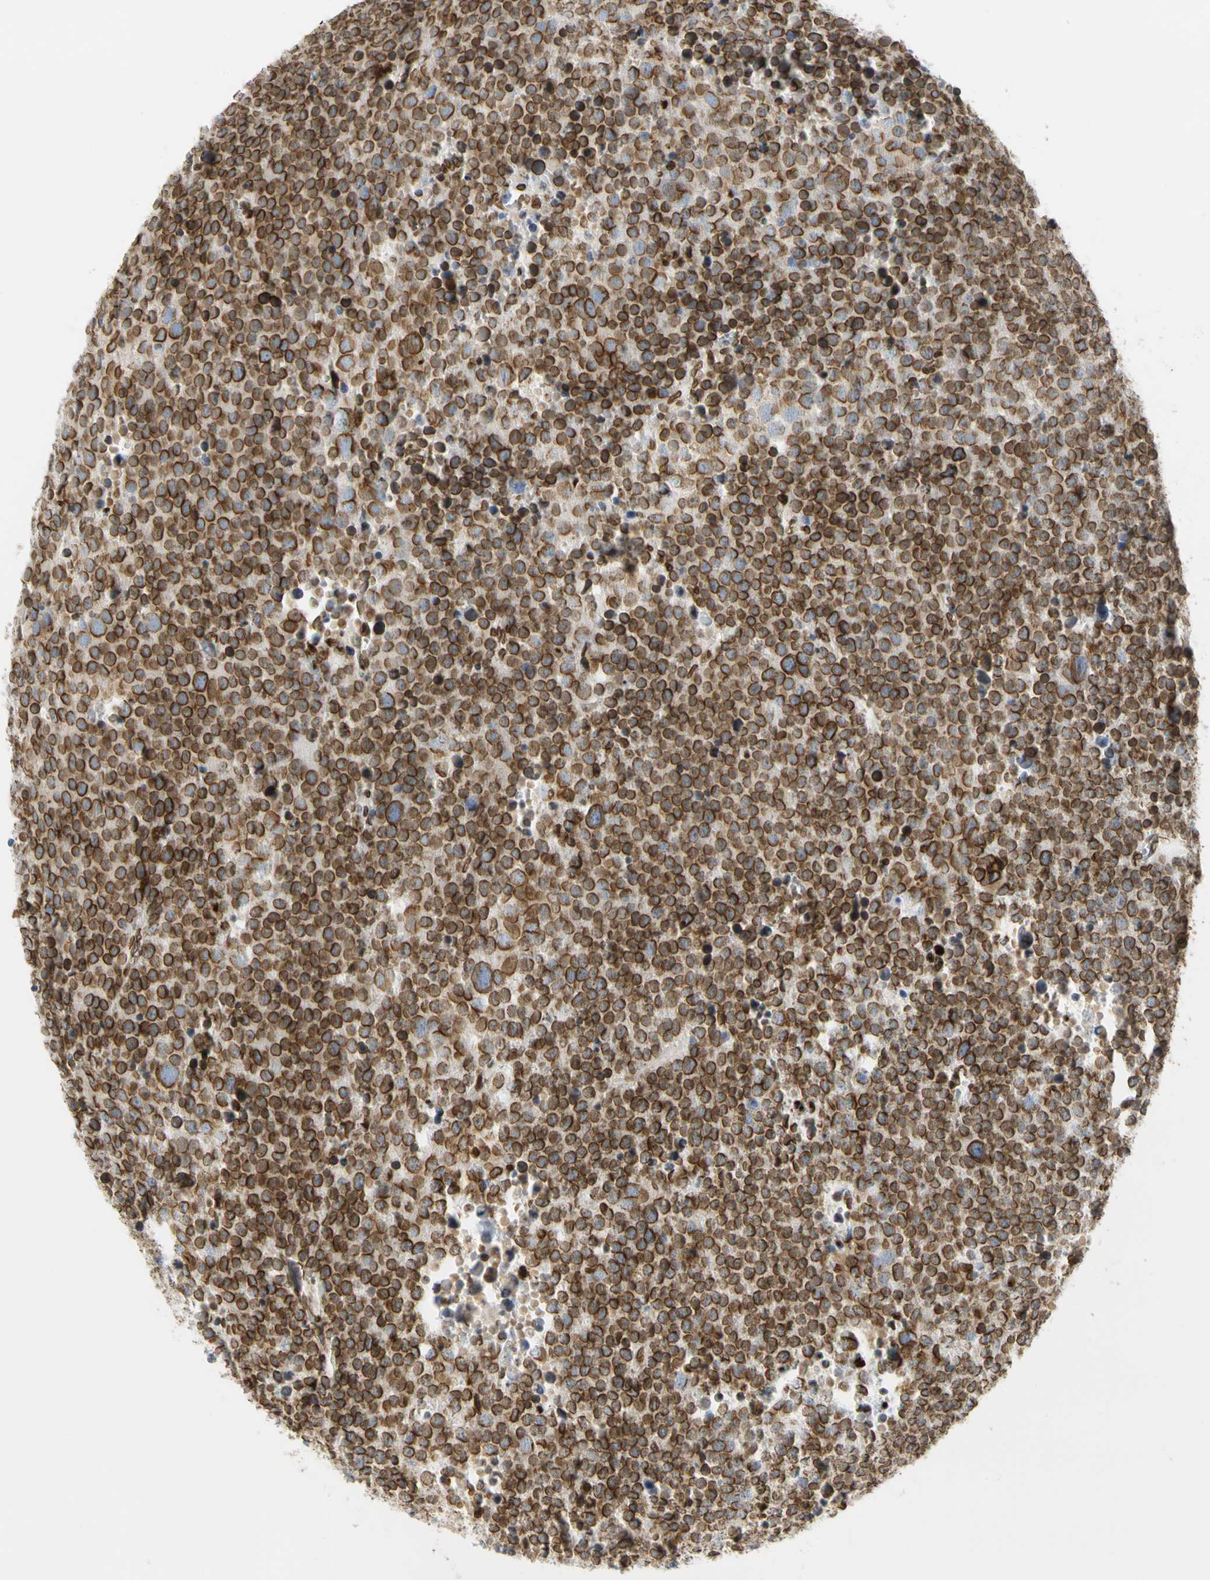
{"staining": {"intensity": "strong", "quantity": ">75%", "location": "cytoplasmic/membranous,nuclear"}, "tissue": "testis cancer", "cell_type": "Tumor cells", "image_type": "cancer", "snomed": [{"axis": "morphology", "description": "Seminoma, NOS"}, {"axis": "topography", "description": "Testis"}], "caption": "A micrograph of seminoma (testis) stained for a protein exhibits strong cytoplasmic/membranous and nuclear brown staining in tumor cells.", "gene": "SUN1", "patient": {"sex": "male", "age": 71}}